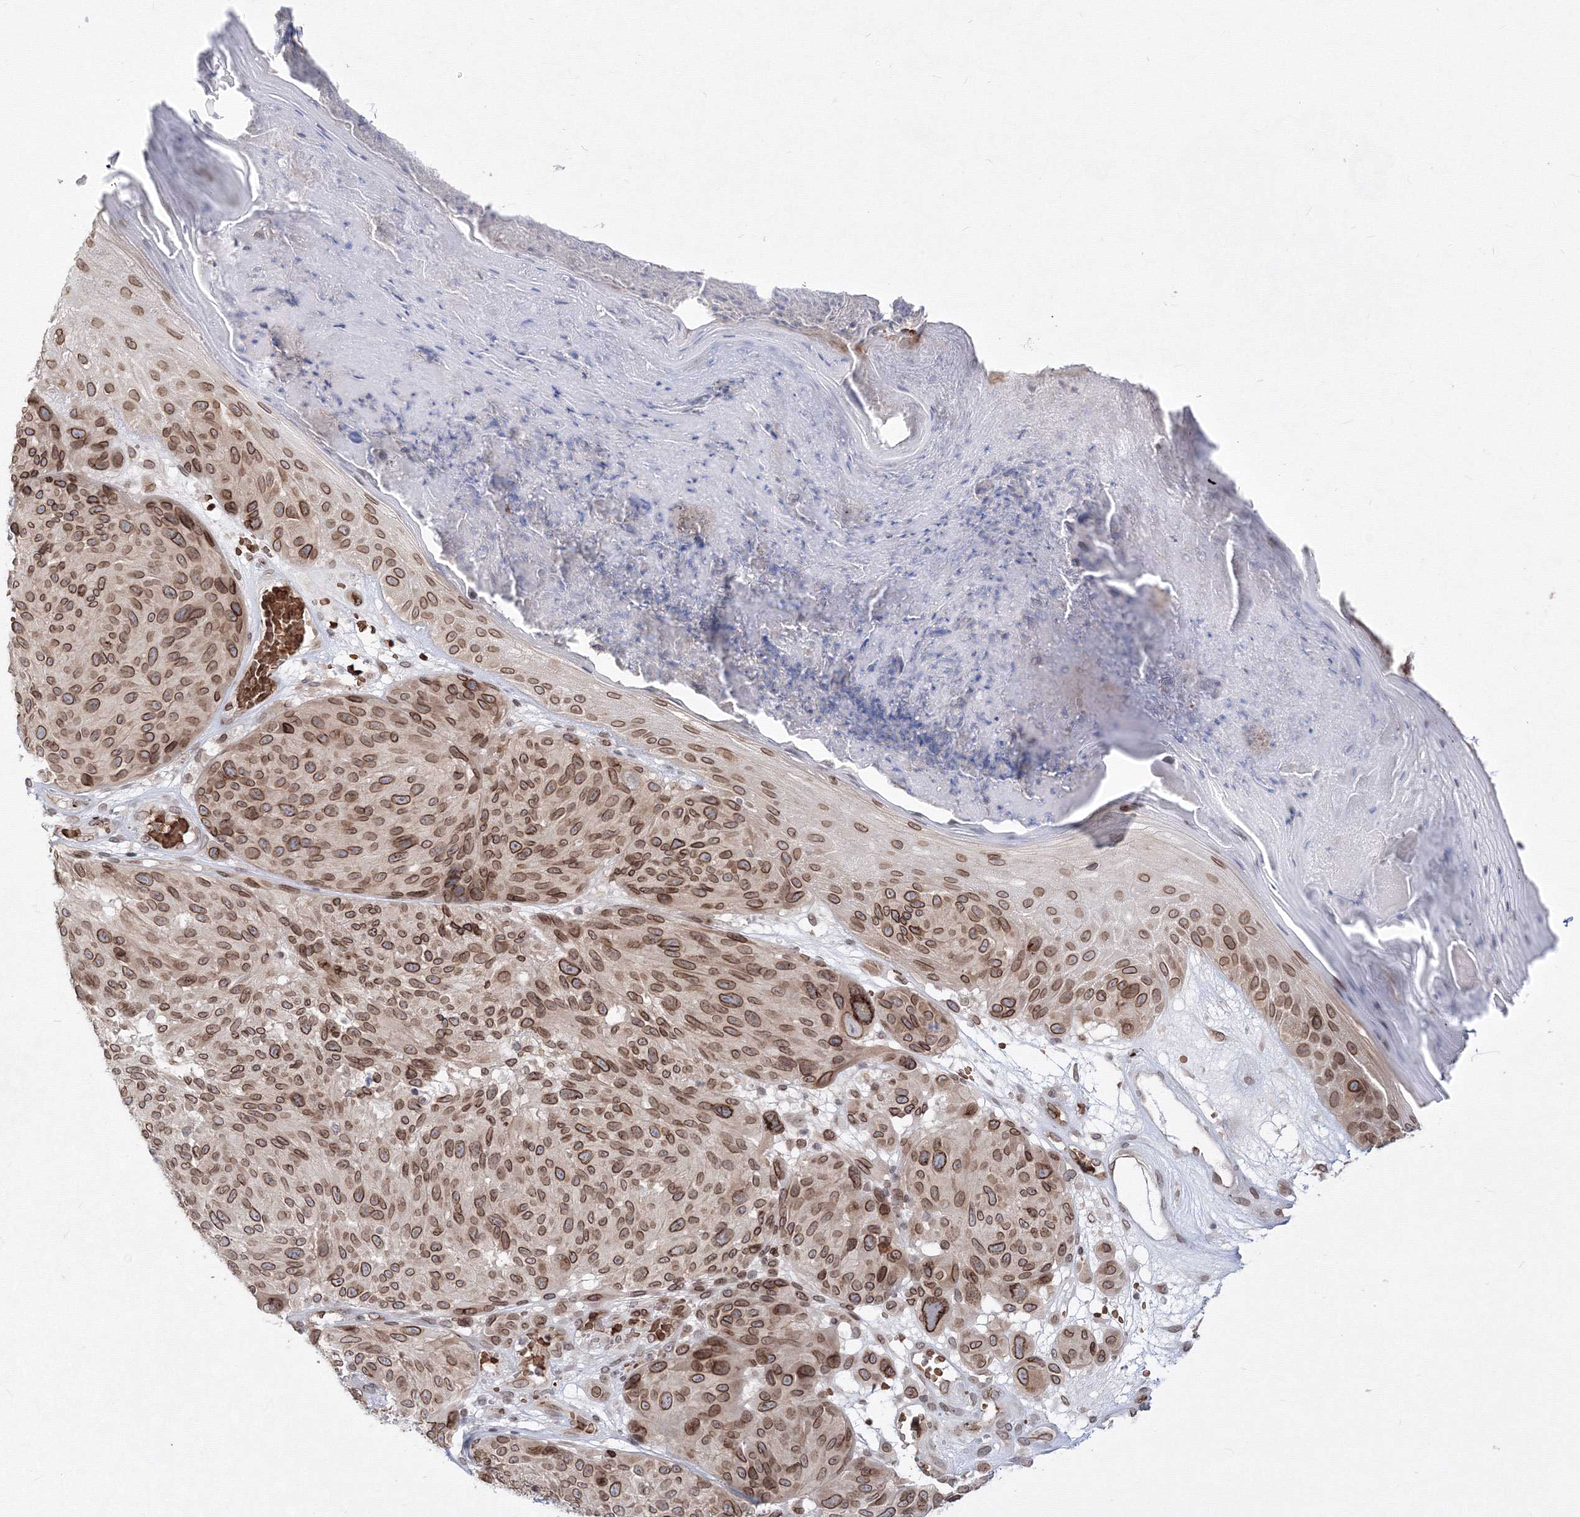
{"staining": {"intensity": "moderate", "quantity": ">75%", "location": "cytoplasmic/membranous,nuclear"}, "tissue": "melanoma", "cell_type": "Tumor cells", "image_type": "cancer", "snomed": [{"axis": "morphology", "description": "Malignant melanoma, NOS"}, {"axis": "topography", "description": "Skin"}], "caption": "Tumor cells display moderate cytoplasmic/membranous and nuclear expression in about >75% of cells in melanoma.", "gene": "DNAJB2", "patient": {"sex": "male", "age": 83}}